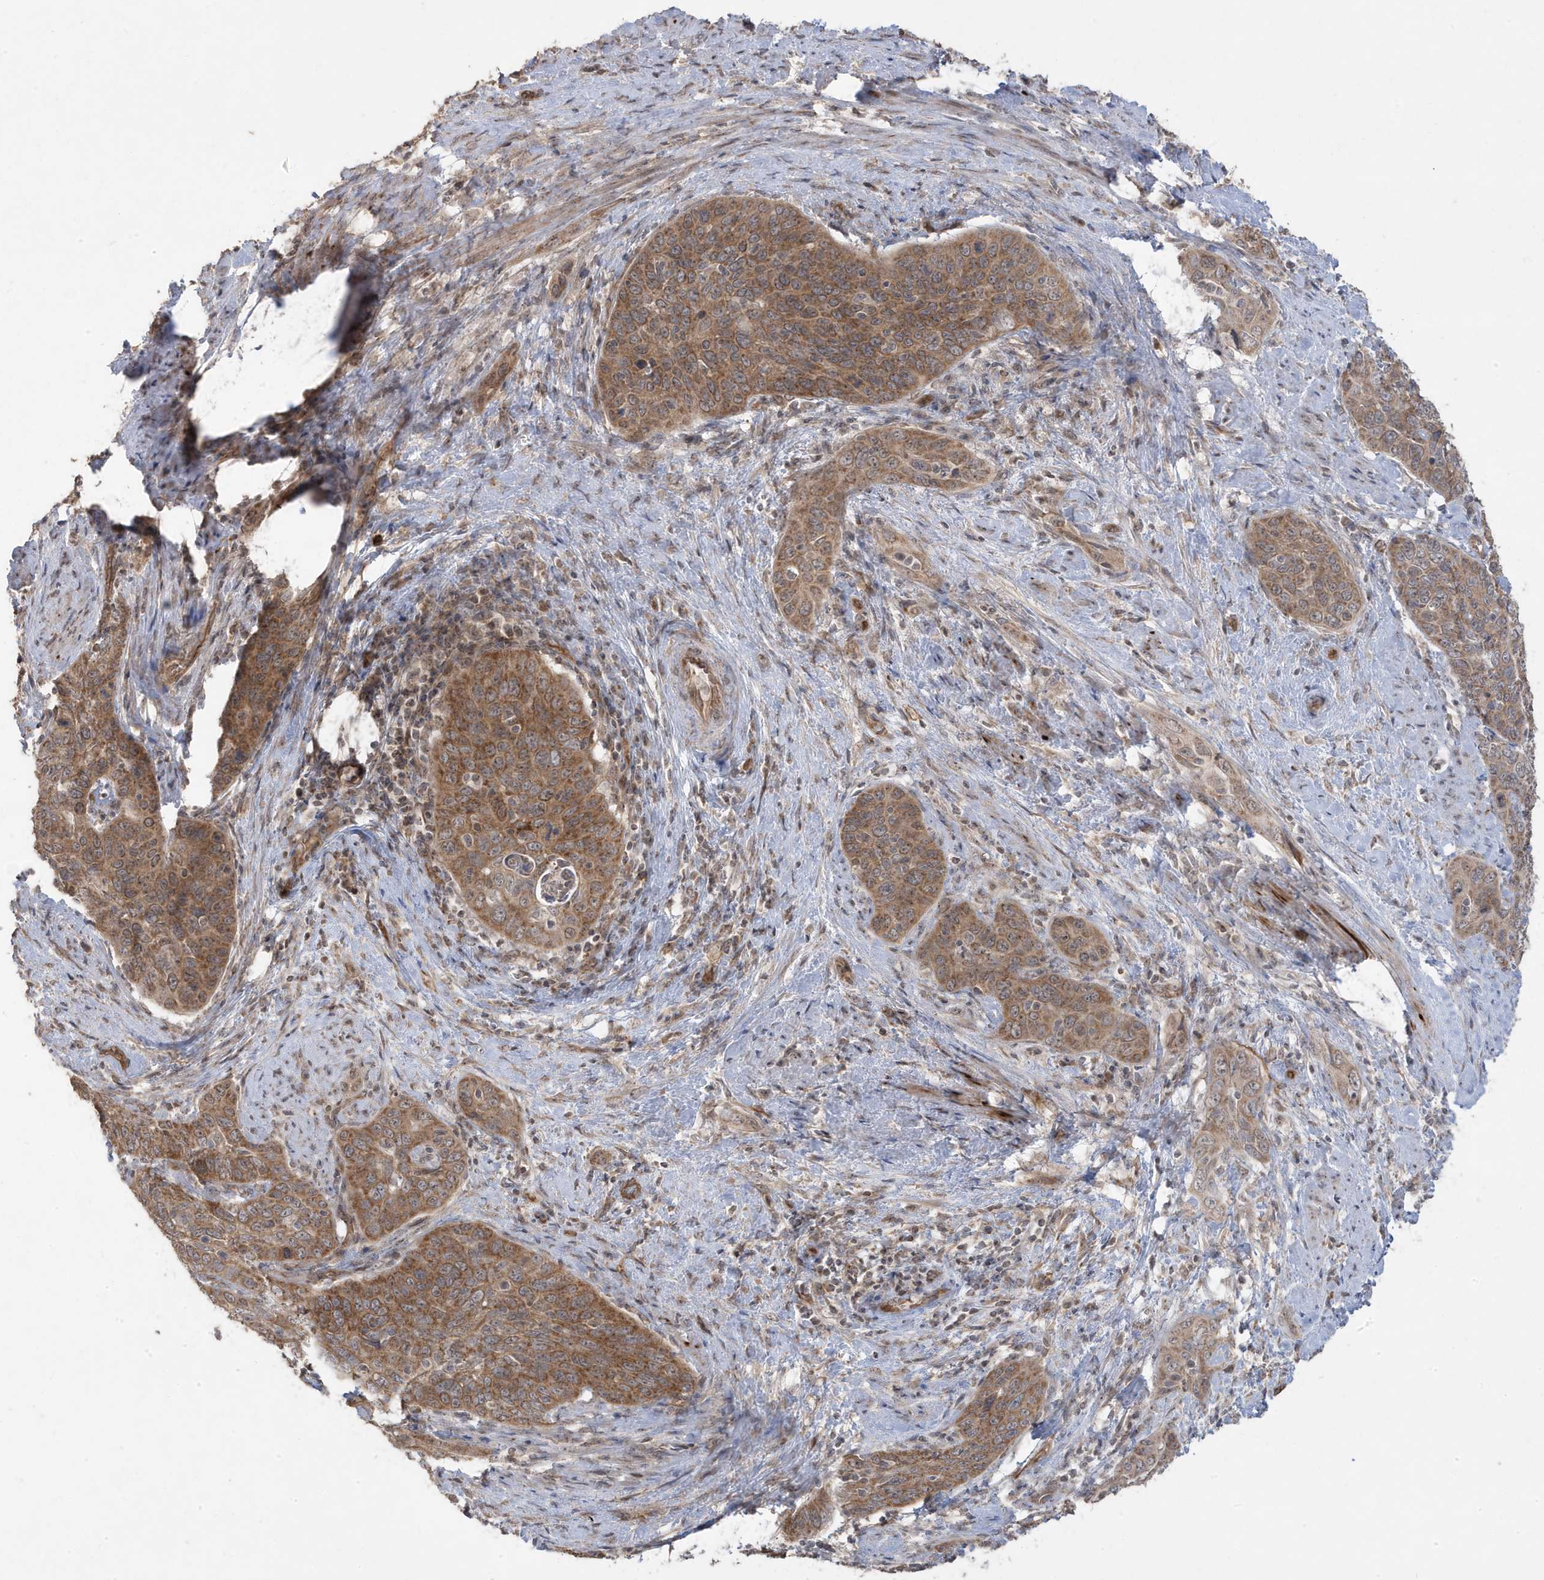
{"staining": {"intensity": "moderate", "quantity": ">75%", "location": "cytoplasmic/membranous"}, "tissue": "cervical cancer", "cell_type": "Tumor cells", "image_type": "cancer", "snomed": [{"axis": "morphology", "description": "Squamous cell carcinoma, NOS"}, {"axis": "topography", "description": "Cervix"}], "caption": "Immunohistochemical staining of cervical cancer (squamous cell carcinoma) demonstrates moderate cytoplasmic/membranous protein staining in approximately >75% of tumor cells. (DAB (3,3'-diaminobenzidine) IHC with brightfield microscopy, high magnification).", "gene": "DNAJC12", "patient": {"sex": "female", "age": 60}}